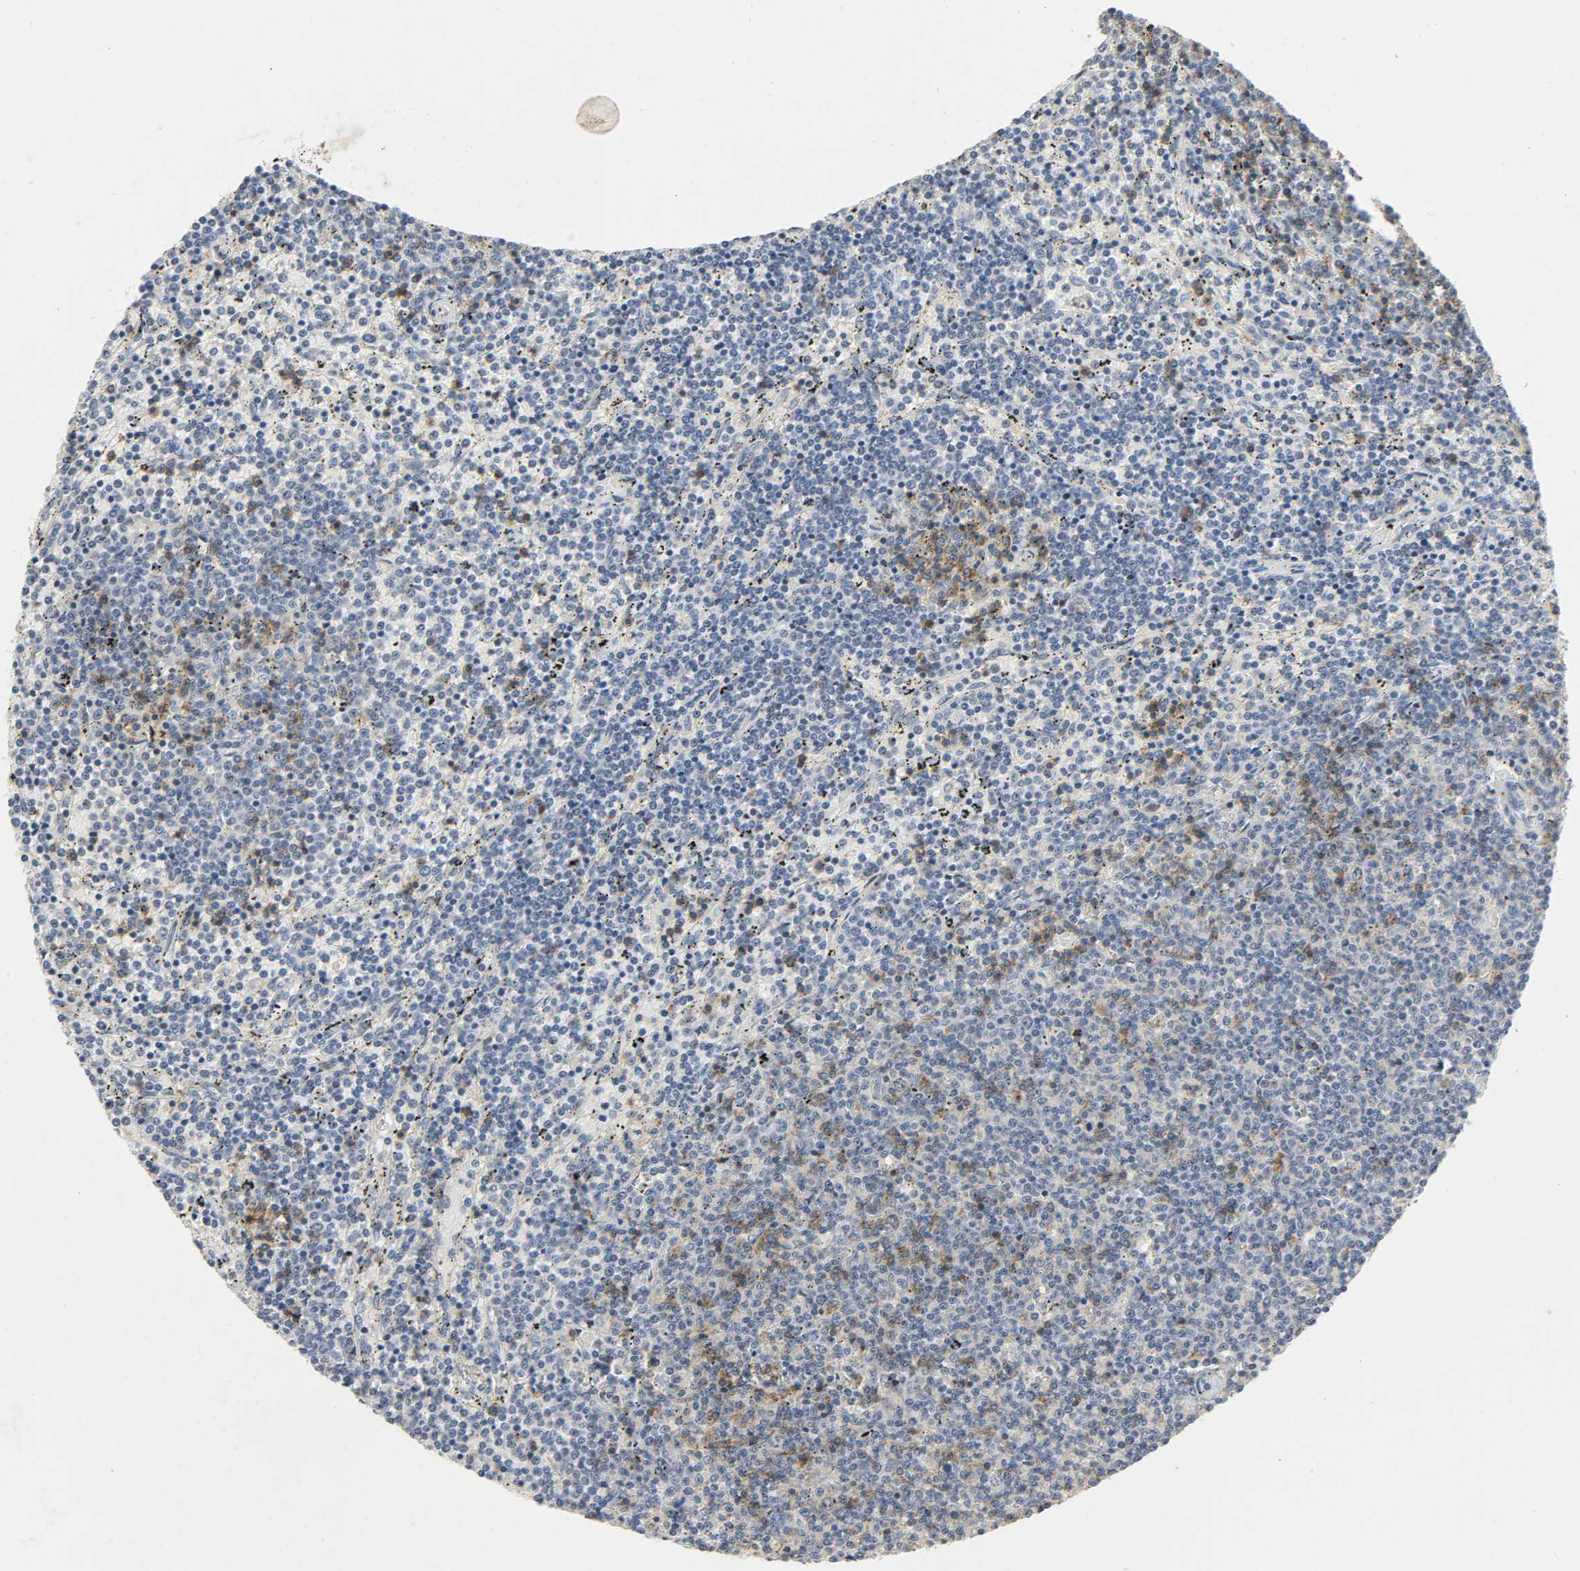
{"staining": {"intensity": "weak", "quantity": "25%-75%", "location": "cytoplasmic/membranous"}, "tissue": "lymphoma", "cell_type": "Tumor cells", "image_type": "cancer", "snomed": [{"axis": "morphology", "description": "Malignant lymphoma, non-Hodgkin's type, Low grade"}, {"axis": "topography", "description": "Spleen"}], "caption": "This micrograph exhibits IHC staining of low-grade malignant lymphoma, non-Hodgkin's type, with low weak cytoplasmic/membranous positivity in approximately 25%-75% of tumor cells.", "gene": "CD4", "patient": {"sex": "female", "age": 50}}